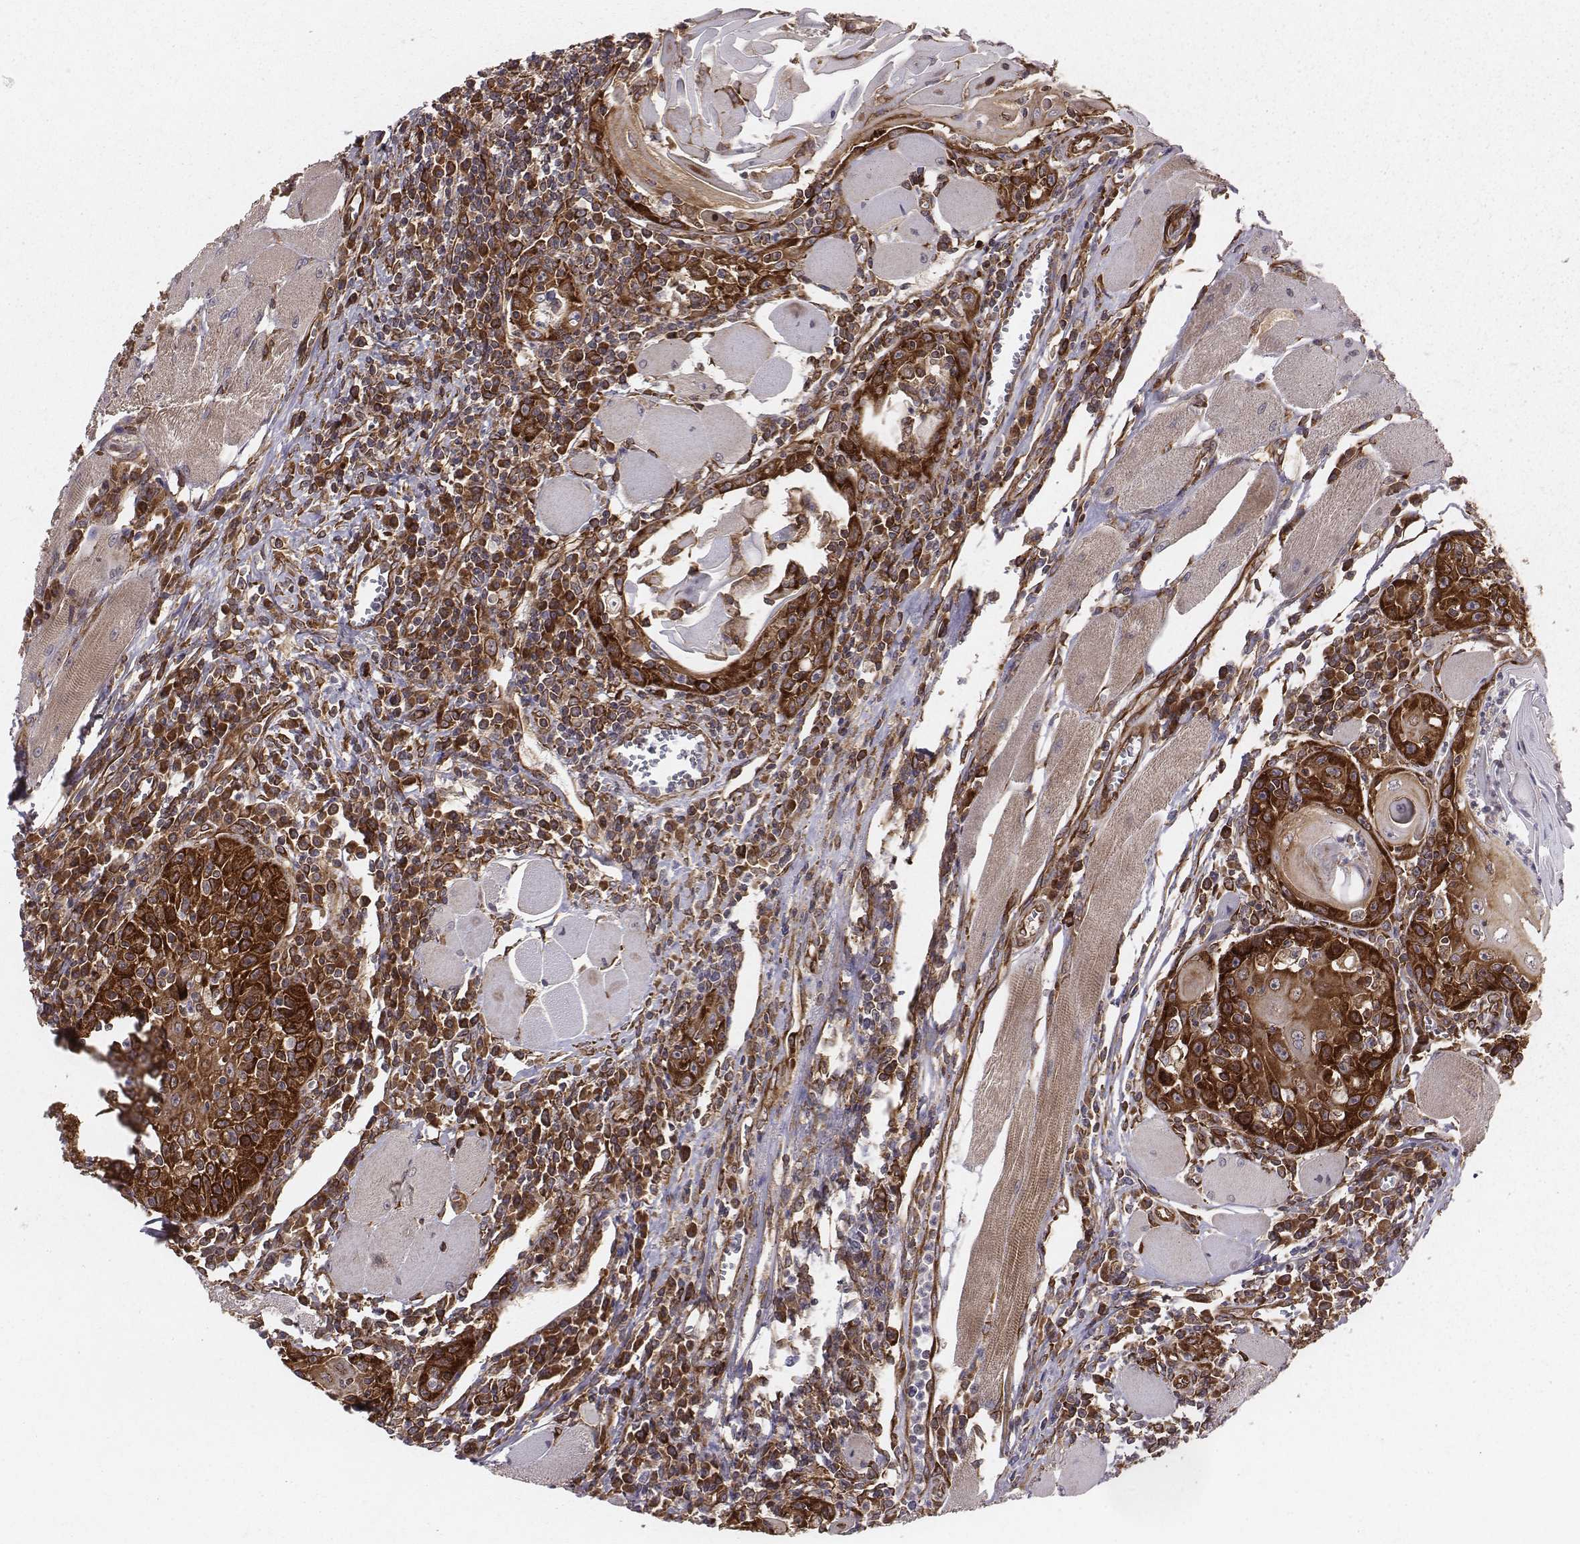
{"staining": {"intensity": "strong", "quantity": ">75%", "location": "cytoplasmic/membranous"}, "tissue": "head and neck cancer", "cell_type": "Tumor cells", "image_type": "cancer", "snomed": [{"axis": "morphology", "description": "Normal tissue, NOS"}, {"axis": "morphology", "description": "Squamous cell carcinoma, NOS"}, {"axis": "topography", "description": "Oral tissue"}, {"axis": "topography", "description": "Head-Neck"}], "caption": "Head and neck squamous cell carcinoma stained with DAB immunohistochemistry demonstrates high levels of strong cytoplasmic/membranous positivity in approximately >75% of tumor cells.", "gene": "TXLNA", "patient": {"sex": "male", "age": 52}}